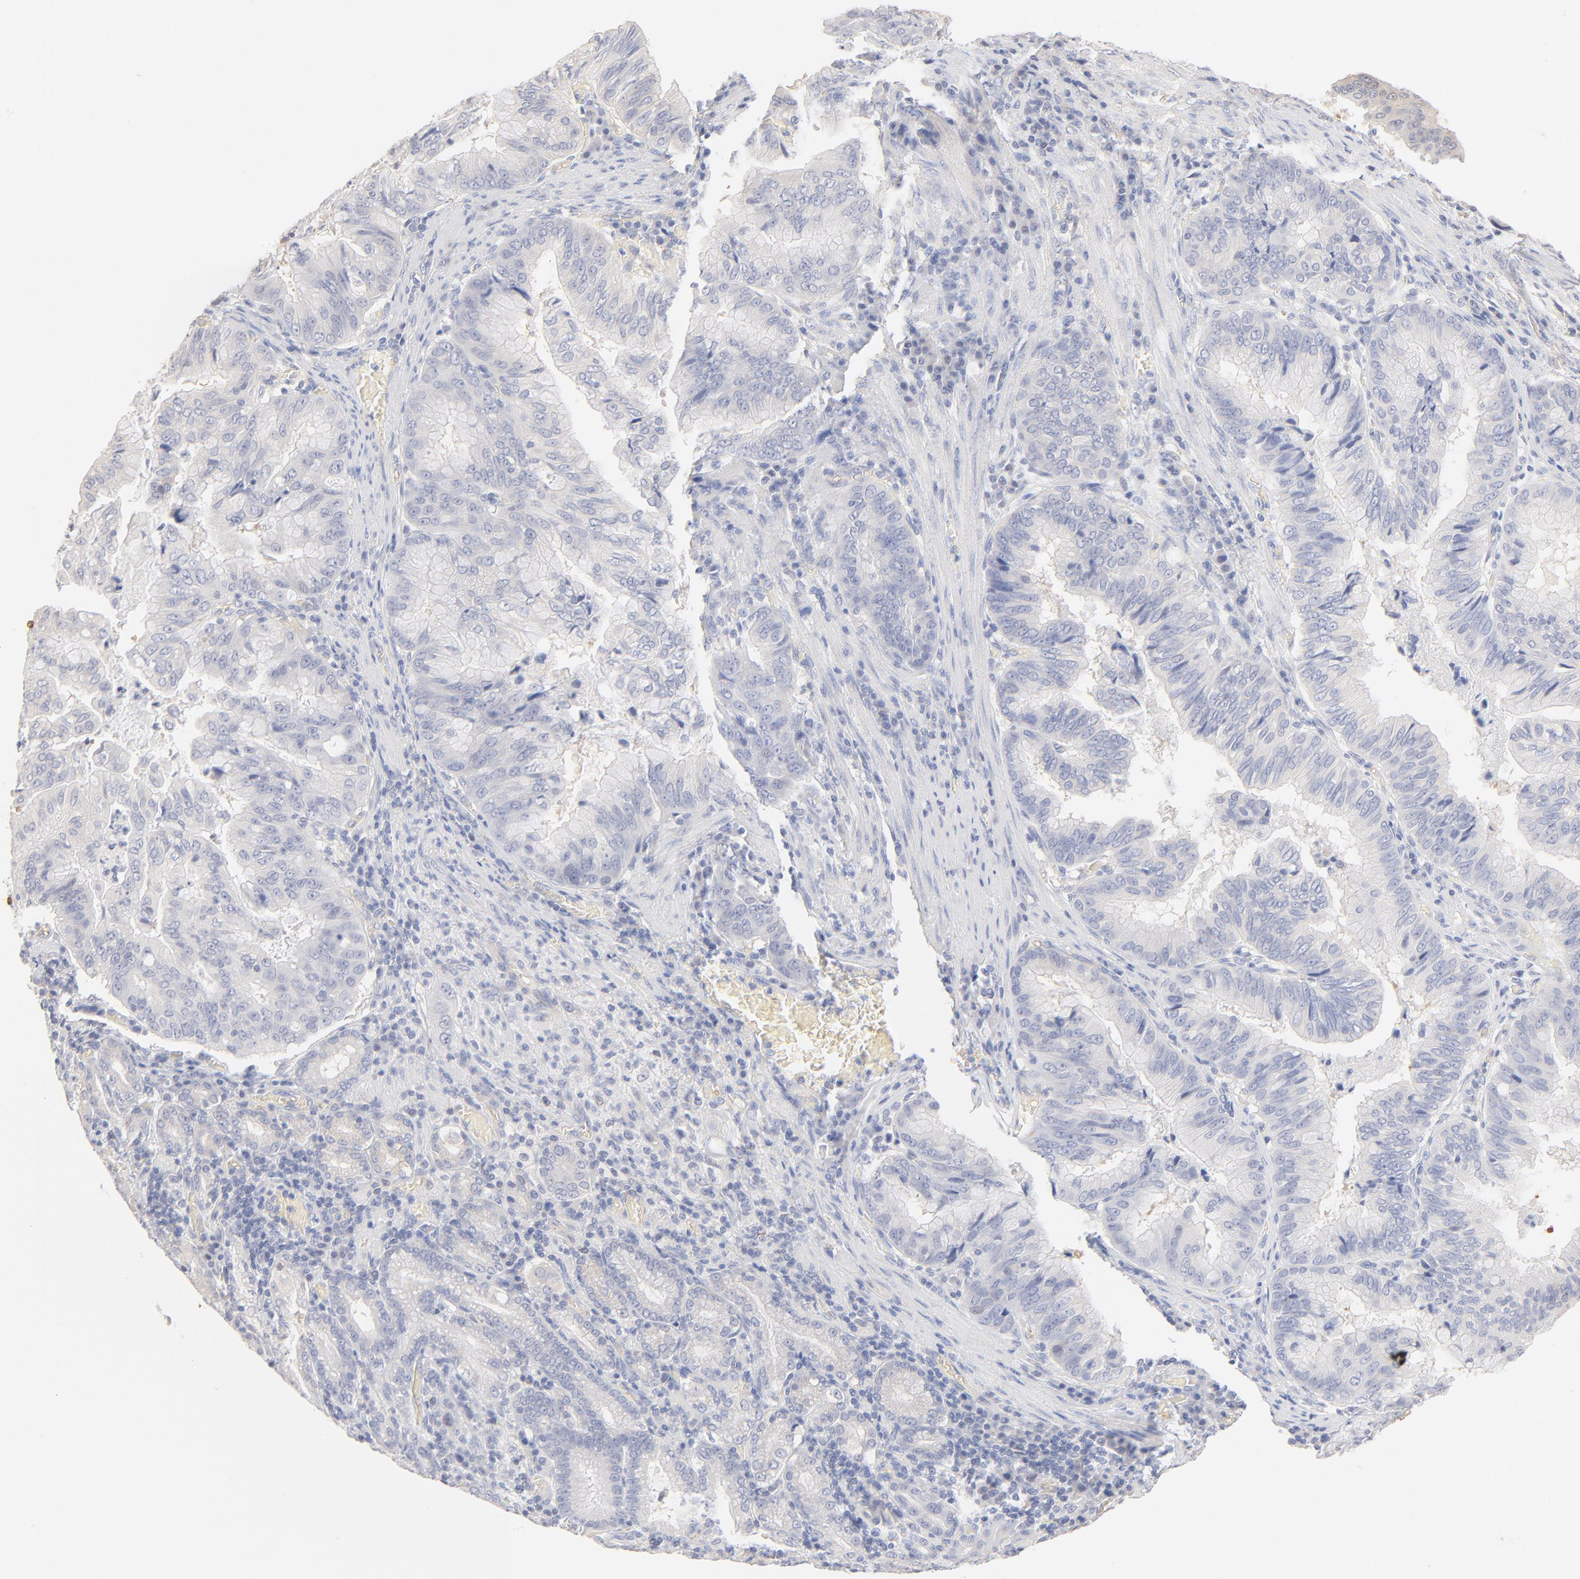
{"staining": {"intensity": "negative", "quantity": "none", "location": "none"}, "tissue": "stomach cancer", "cell_type": "Tumor cells", "image_type": "cancer", "snomed": [{"axis": "morphology", "description": "Adenocarcinoma, NOS"}, {"axis": "topography", "description": "Stomach, upper"}], "caption": "Immunohistochemical staining of human stomach cancer exhibits no significant staining in tumor cells.", "gene": "SPTB", "patient": {"sex": "male", "age": 80}}